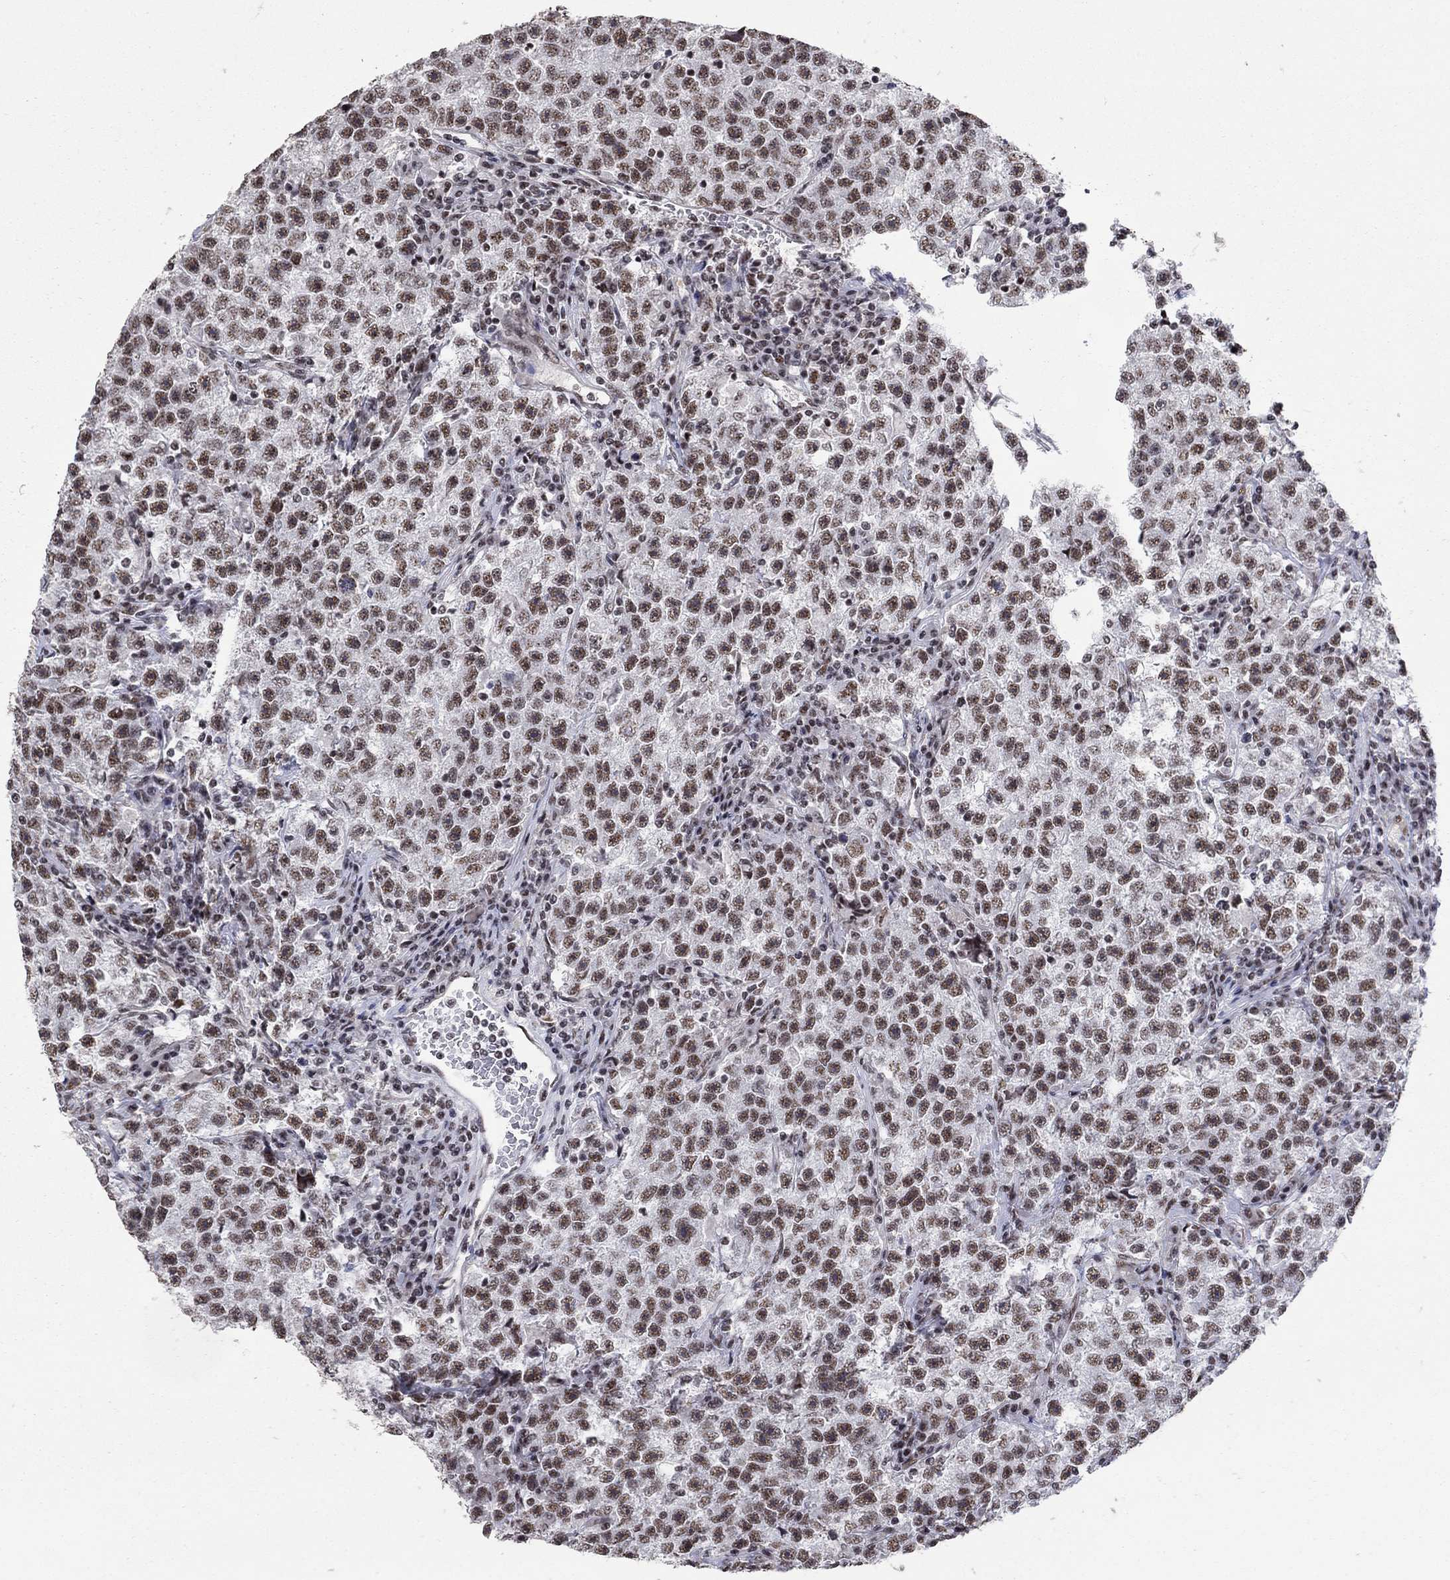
{"staining": {"intensity": "strong", "quantity": ">75%", "location": "nuclear"}, "tissue": "testis cancer", "cell_type": "Tumor cells", "image_type": "cancer", "snomed": [{"axis": "morphology", "description": "Seminoma, NOS"}, {"axis": "topography", "description": "Testis"}], "caption": "Testis cancer (seminoma) was stained to show a protein in brown. There is high levels of strong nuclear positivity in approximately >75% of tumor cells.", "gene": "PNISR", "patient": {"sex": "male", "age": 22}}